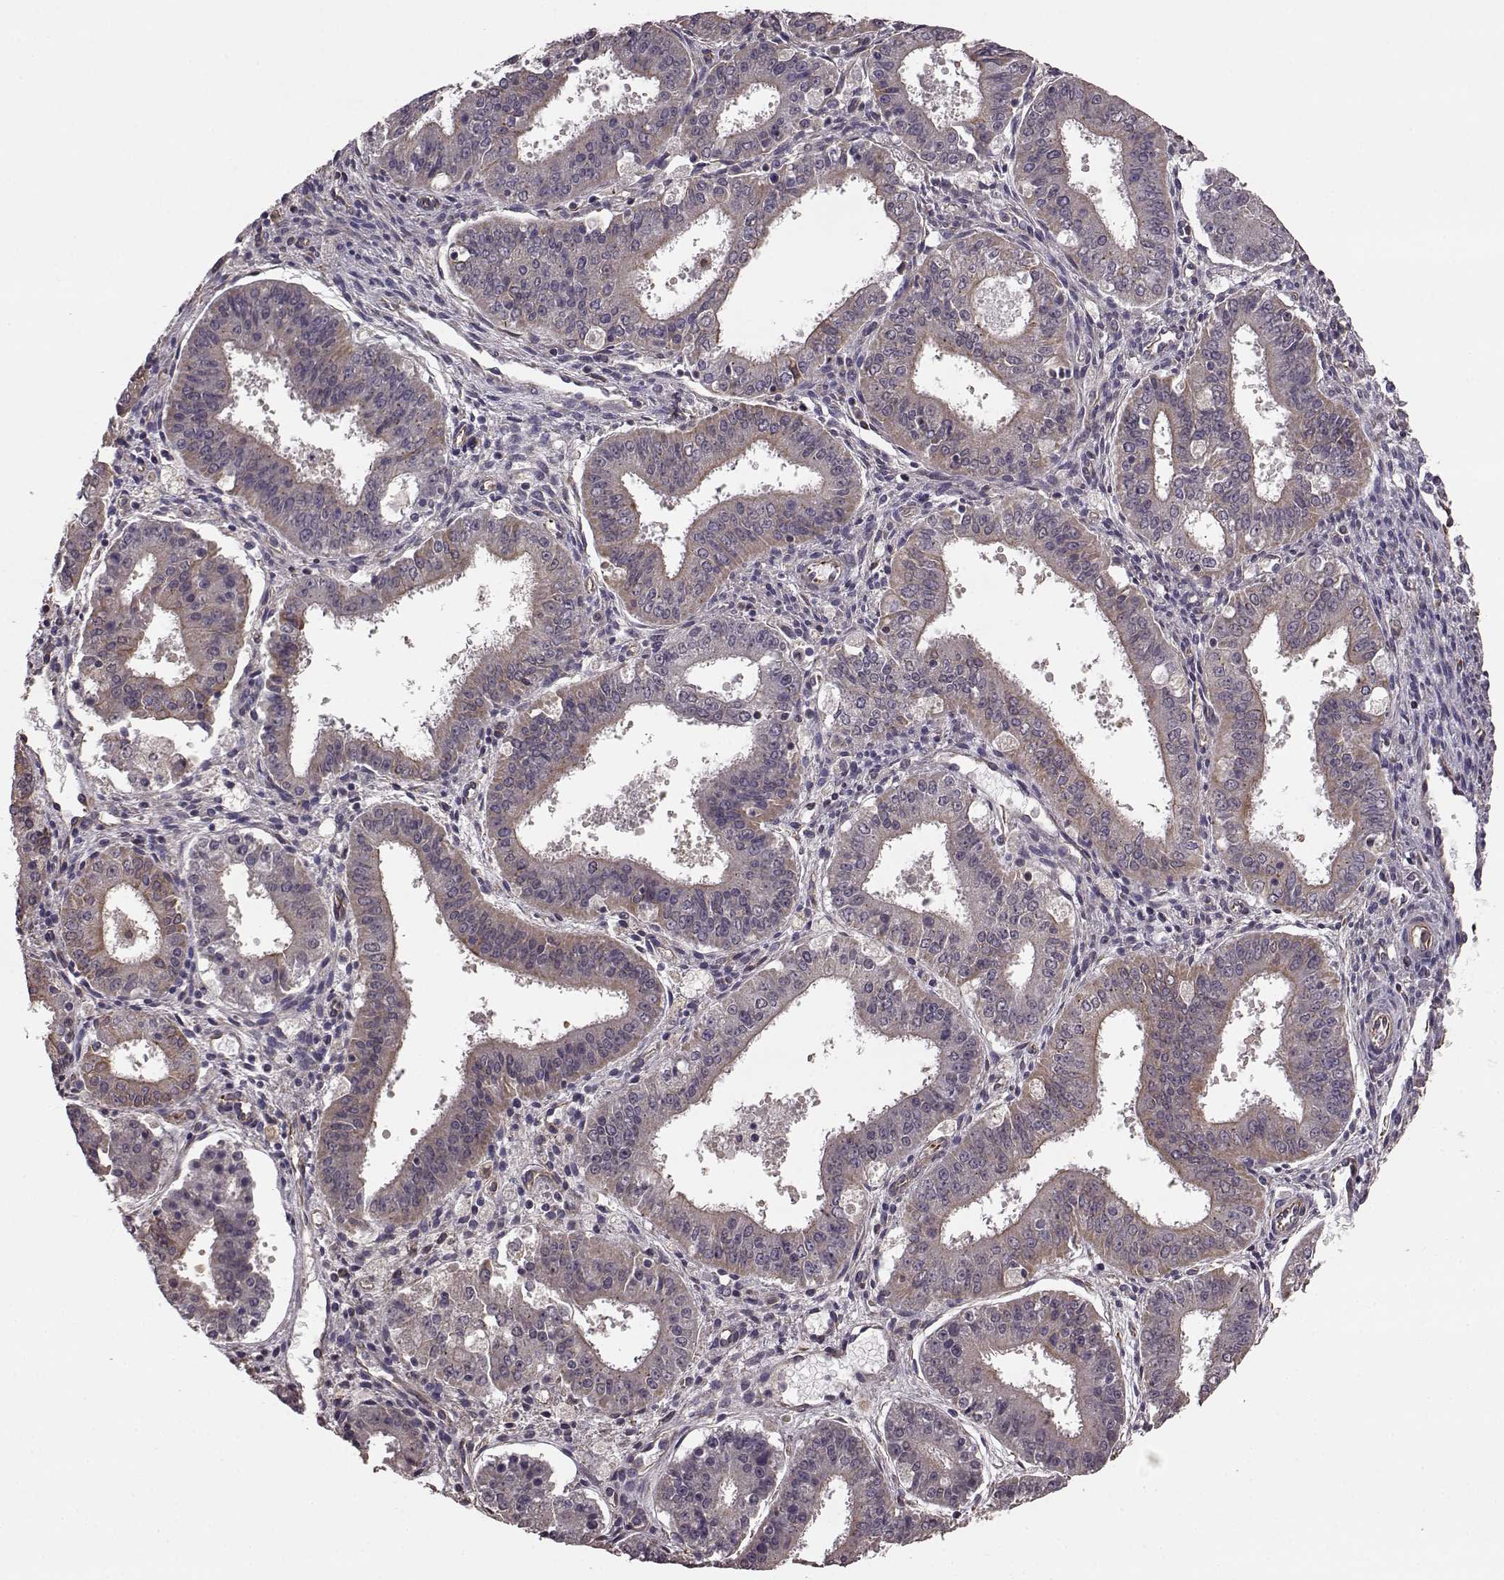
{"staining": {"intensity": "weak", "quantity": "25%-75%", "location": "cytoplasmic/membranous"}, "tissue": "ovarian cancer", "cell_type": "Tumor cells", "image_type": "cancer", "snomed": [{"axis": "morphology", "description": "Carcinoma, endometroid"}, {"axis": "topography", "description": "Ovary"}], "caption": "Protein staining of ovarian cancer tissue demonstrates weak cytoplasmic/membranous staining in about 25%-75% of tumor cells.", "gene": "NTF3", "patient": {"sex": "female", "age": 42}}